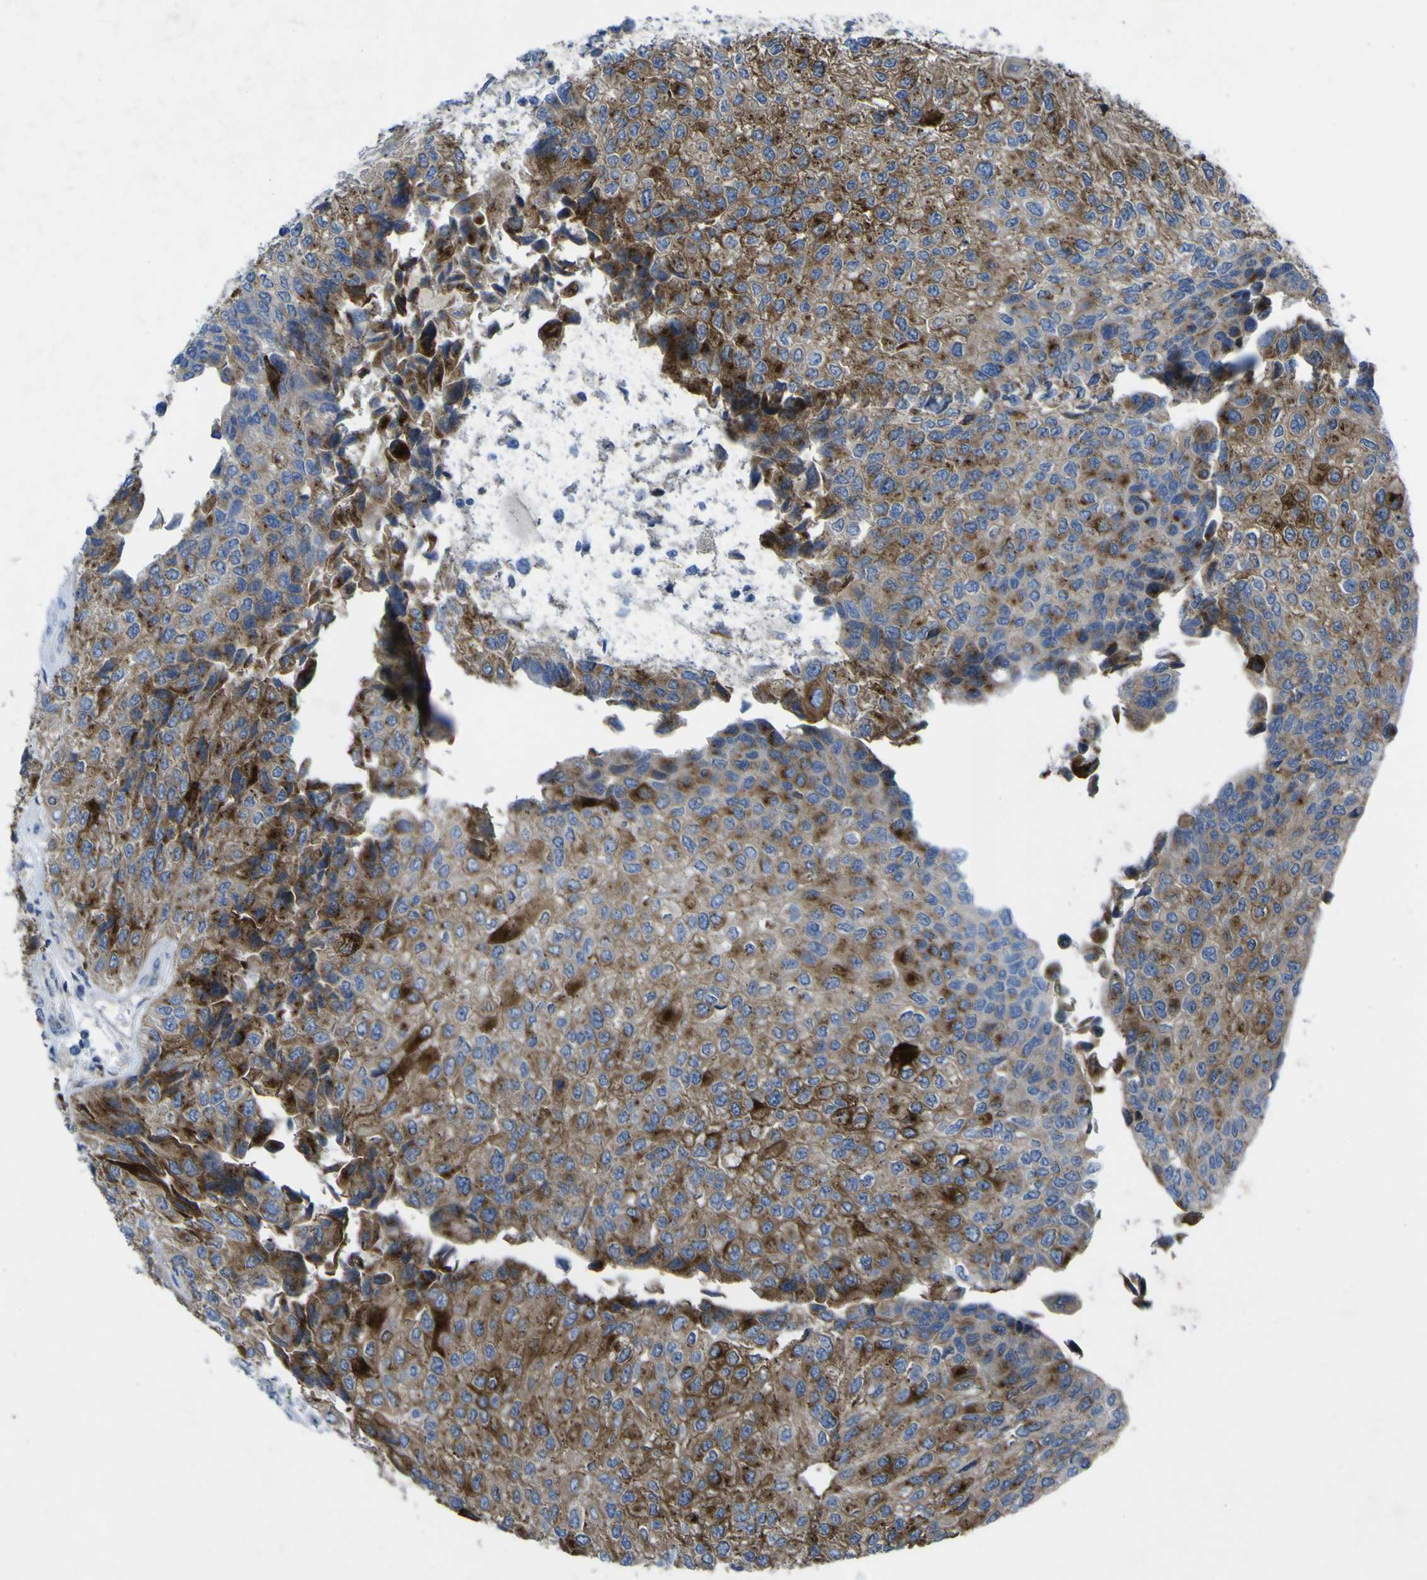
{"staining": {"intensity": "strong", "quantity": ">75%", "location": "cytoplasmic/membranous"}, "tissue": "urothelial cancer", "cell_type": "Tumor cells", "image_type": "cancer", "snomed": [{"axis": "morphology", "description": "Urothelial carcinoma, High grade"}, {"axis": "topography", "description": "Kidney"}, {"axis": "topography", "description": "Urinary bladder"}], "caption": "IHC (DAB (3,3'-diaminobenzidine)) staining of human high-grade urothelial carcinoma exhibits strong cytoplasmic/membranous protein staining in approximately >75% of tumor cells.", "gene": "CST3", "patient": {"sex": "male", "age": 77}}